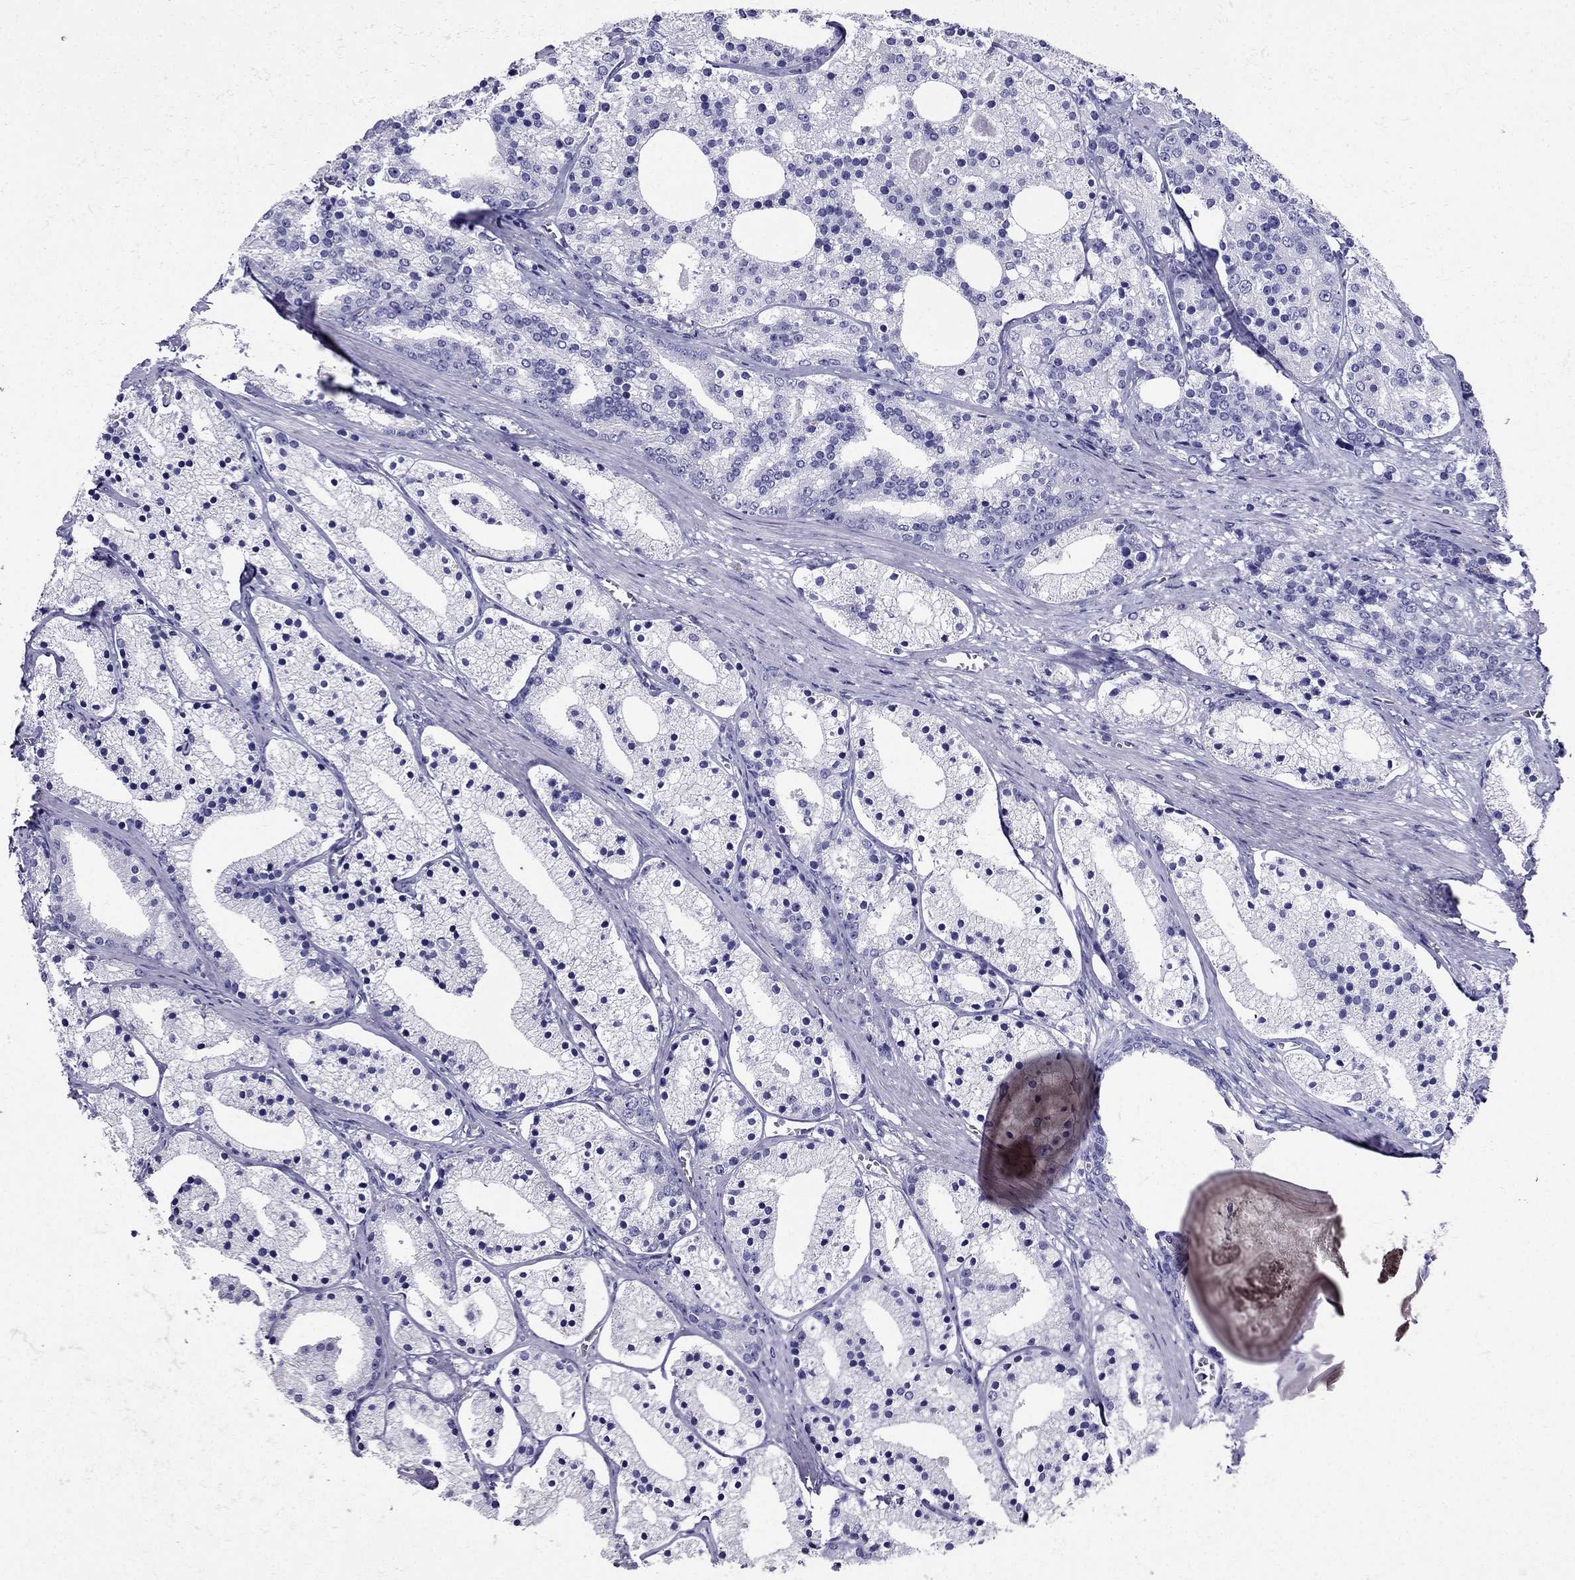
{"staining": {"intensity": "negative", "quantity": "none", "location": "none"}, "tissue": "prostate cancer", "cell_type": "Tumor cells", "image_type": "cancer", "snomed": [{"axis": "morphology", "description": "Adenocarcinoma, NOS"}, {"axis": "topography", "description": "Prostate"}], "caption": "An immunohistochemistry micrograph of prostate cancer (adenocarcinoma) is shown. There is no staining in tumor cells of prostate cancer (adenocarcinoma).", "gene": "ZNF541", "patient": {"sex": "male", "age": 69}}